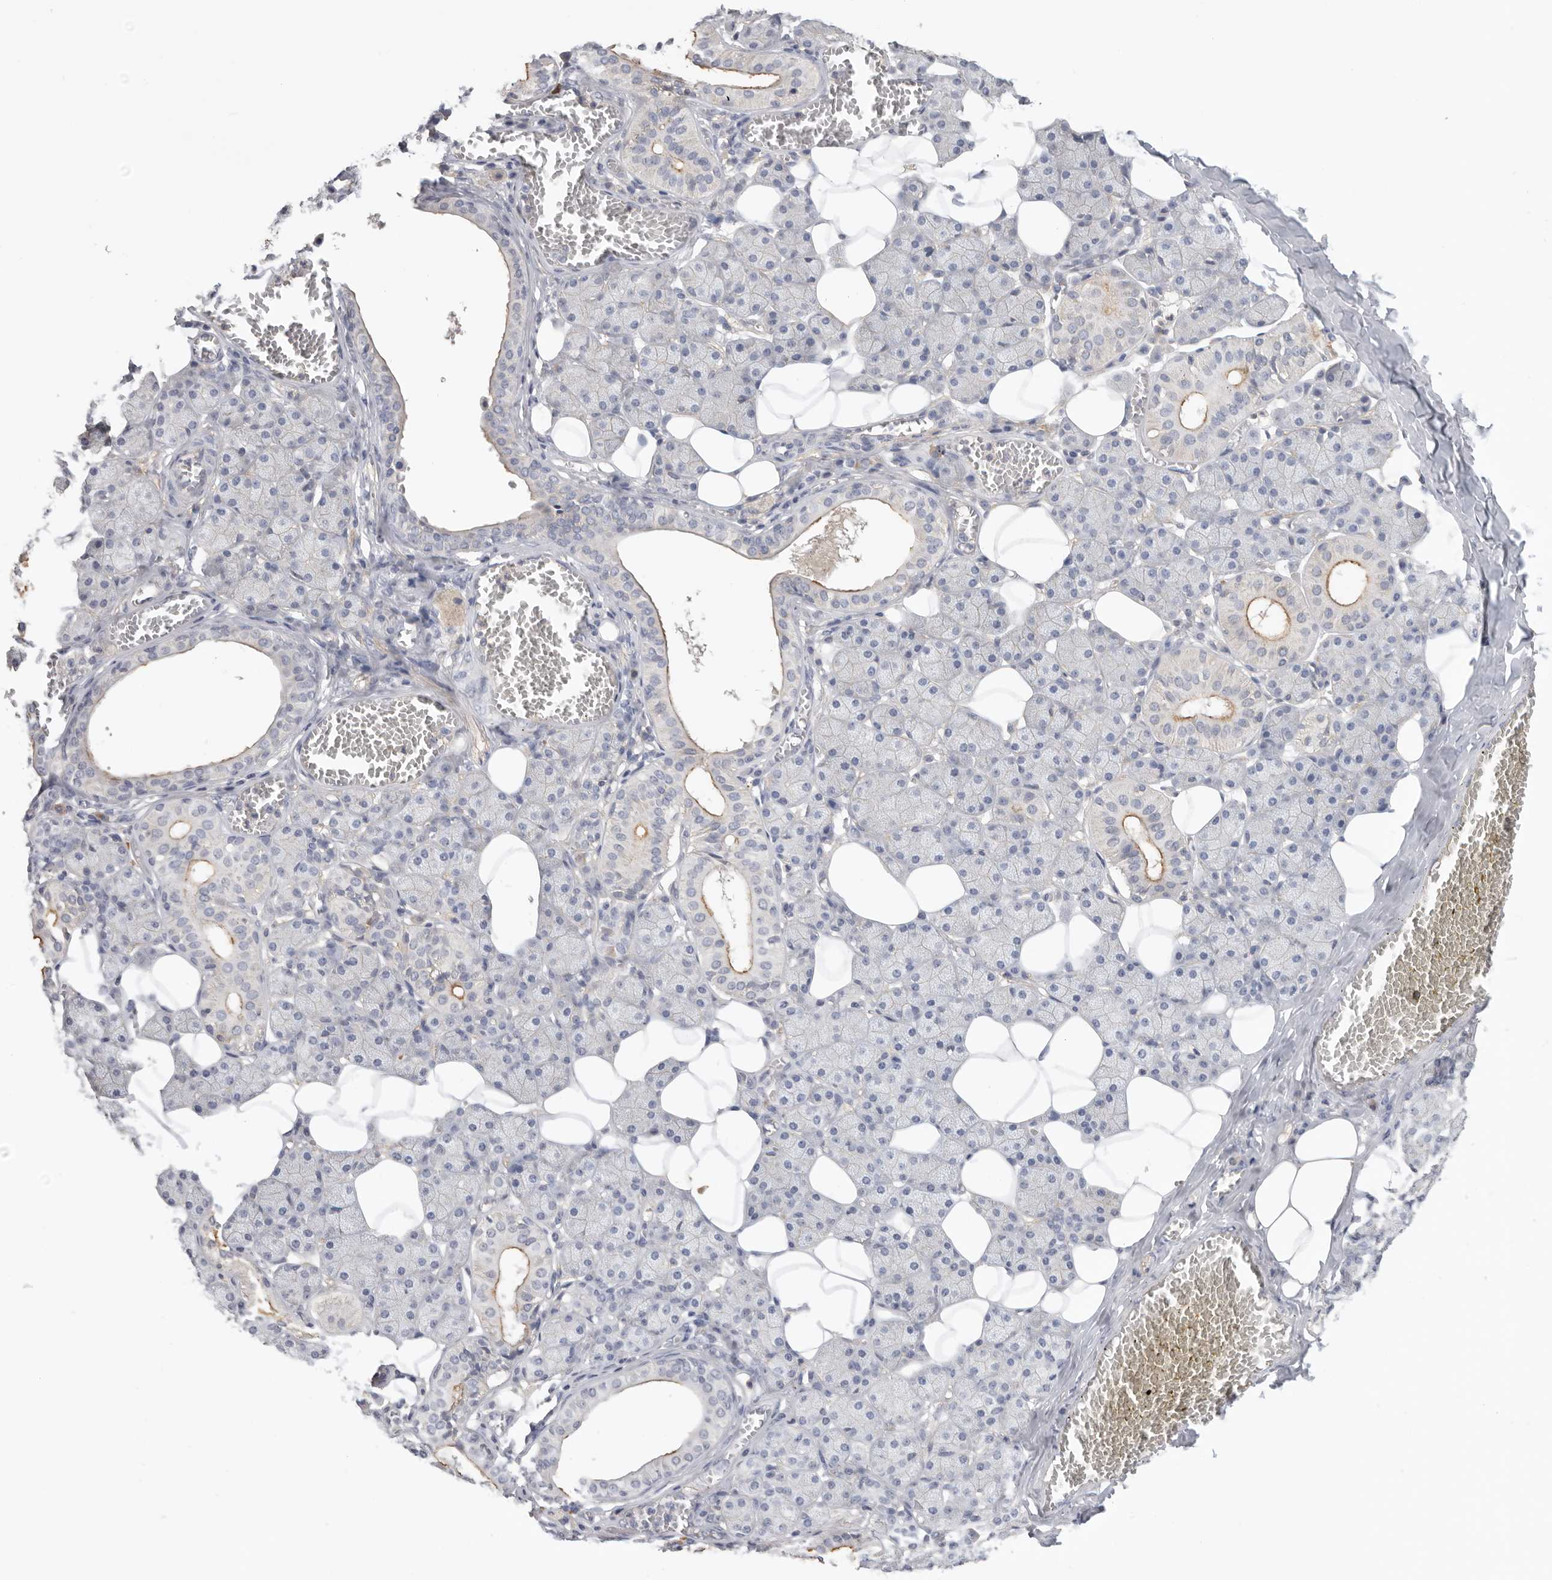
{"staining": {"intensity": "moderate", "quantity": "<25%", "location": "cytoplasmic/membranous"}, "tissue": "salivary gland", "cell_type": "Glandular cells", "image_type": "normal", "snomed": [{"axis": "morphology", "description": "Normal tissue, NOS"}, {"axis": "topography", "description": "Salivary gland"}], "caption": "Immunohistochemistry (IHC) (DAB (3,3'-diaminobenzidine)) staining of unremarkable human salivary gland exhibits moderate cytoplasmic/membranous protein staining in approximately <25% of glandular cells.", "gene": "WDTC1", "patient": {"sex": "female", "age": 33}}